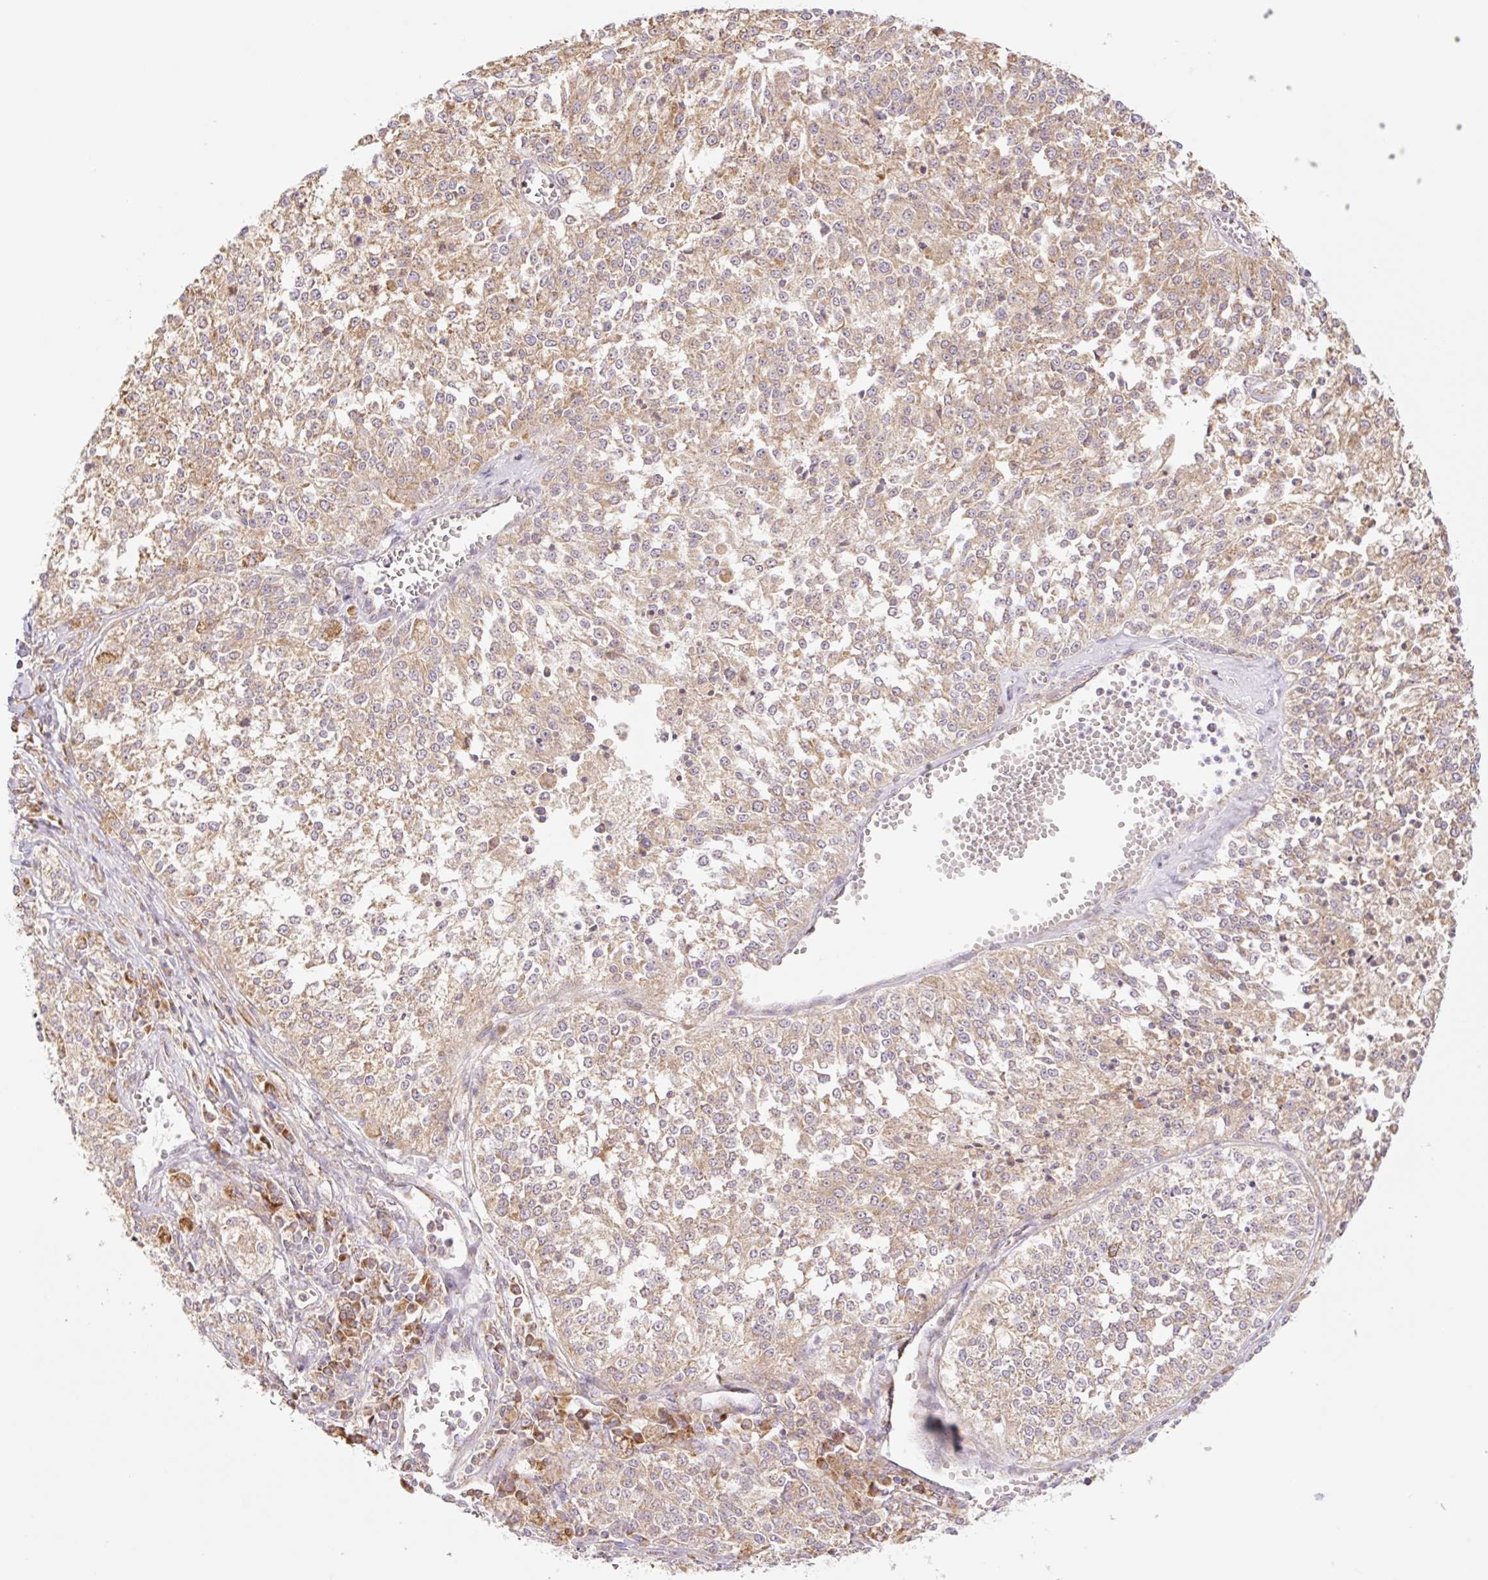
{"staining": {"intensity": "moderate", "quantity": ">75%", "location": "cytoplasmic/membranous"}, "tissue": "melanoma", "cell_type": "Tumor cells", "image_type": "cancer", "snomed": [{"axis": "morphology", "description": "Malignant melanoma, NOS"}, {"axis": "topography", "description": "Skin"}], "caption": "The immunohistochemical stain labels moderate cytoplasmic/membranous staining in tumor cells of melanoma tissue.", "gene": "GOSR2", "patient": {"sex": "female", "age": 64}}